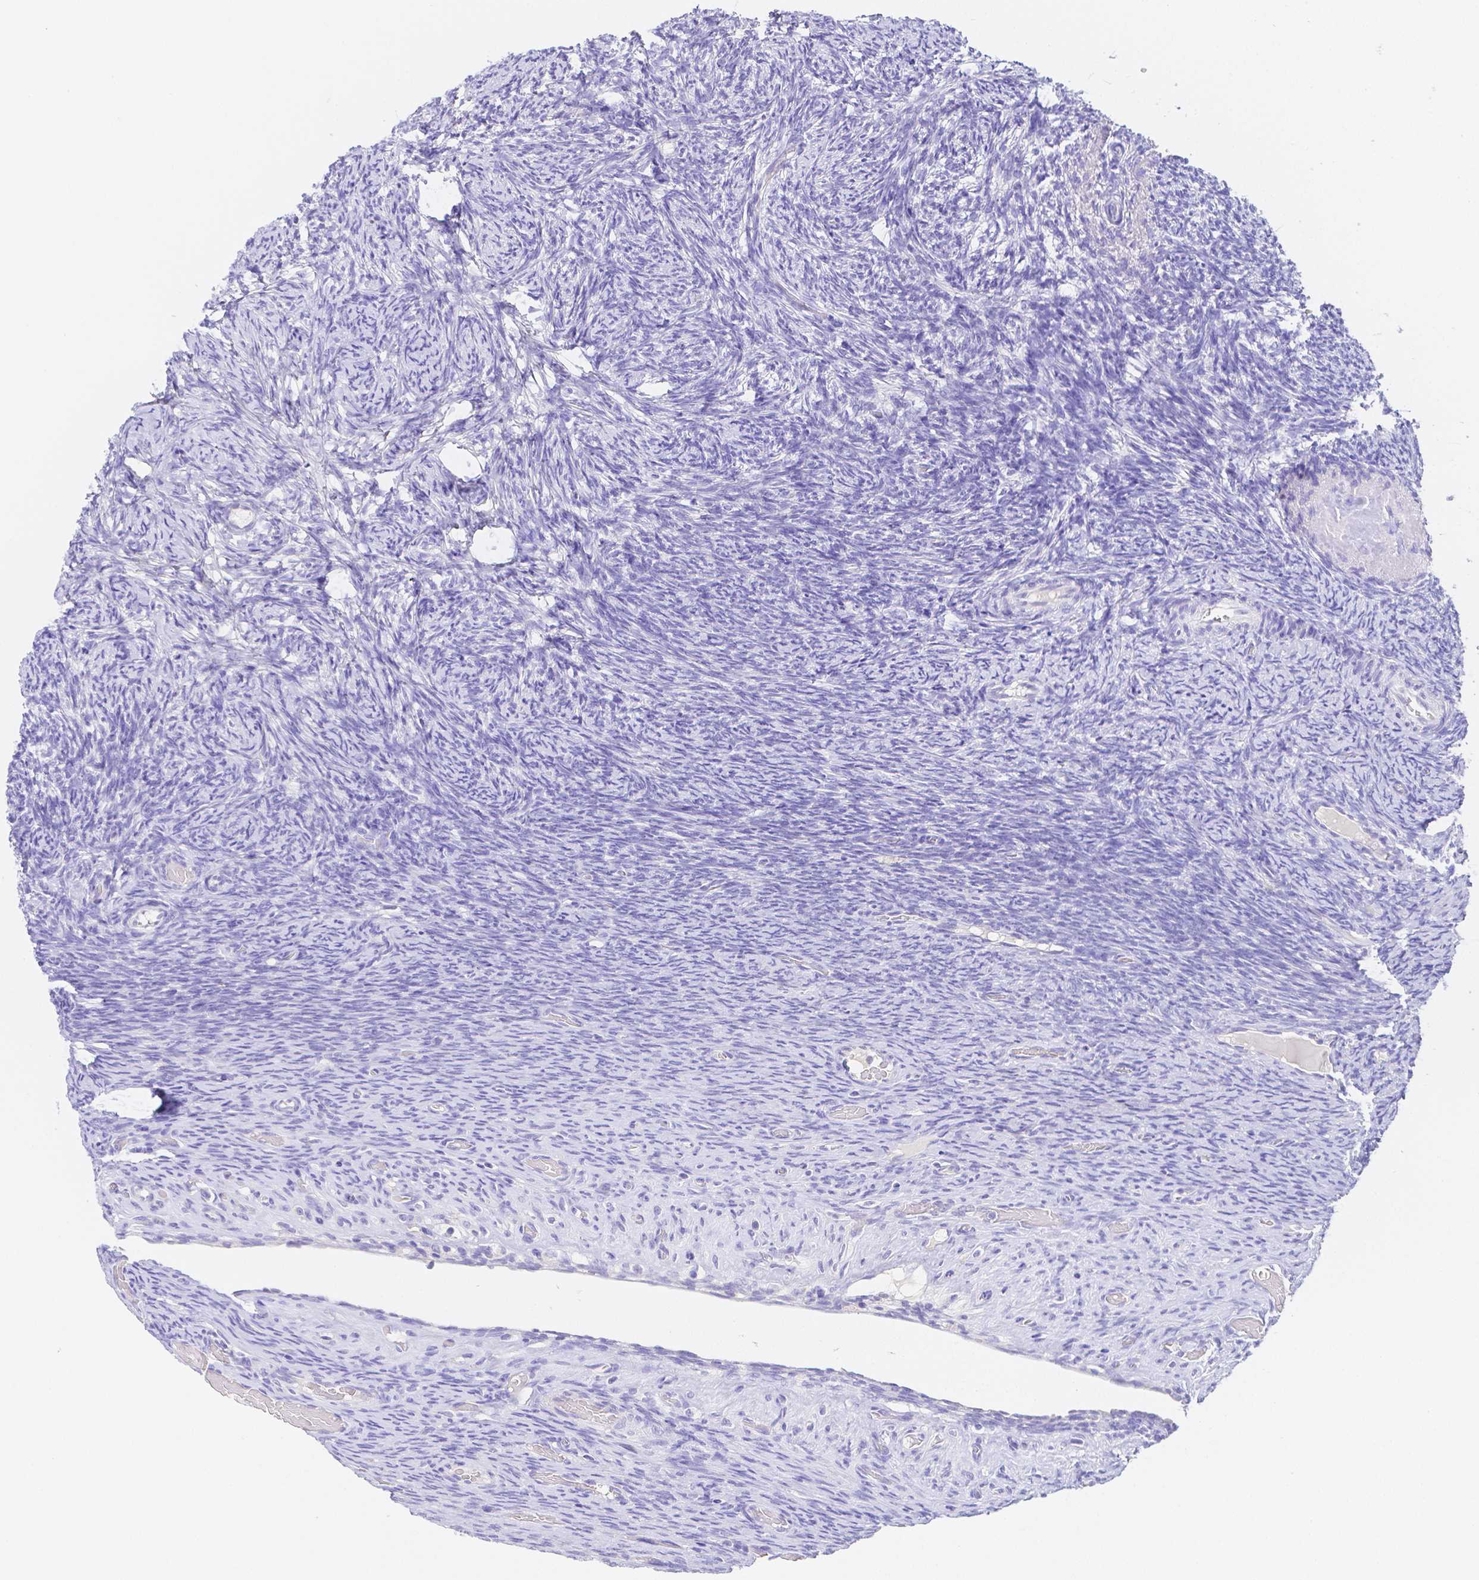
{"staining": {"intensity": "negative", "quantity": "none", "location": "none"}, "tissue": "ovary", "cell_type": "Ovarian stroma cells", "image_type": "normal", "snomed": [{"axis": "morphology", "description": "Normal tissue, NOS"}, {"axis": "topography", "description": "Ovary"}], "caption": "This is a photomicrograph of immunohistochemistry staining of normal ovary, which shows no positivity in ovarian stroma cells.", "gene": "ZG16B", "patient": {"sex": "female", "age": 34}}